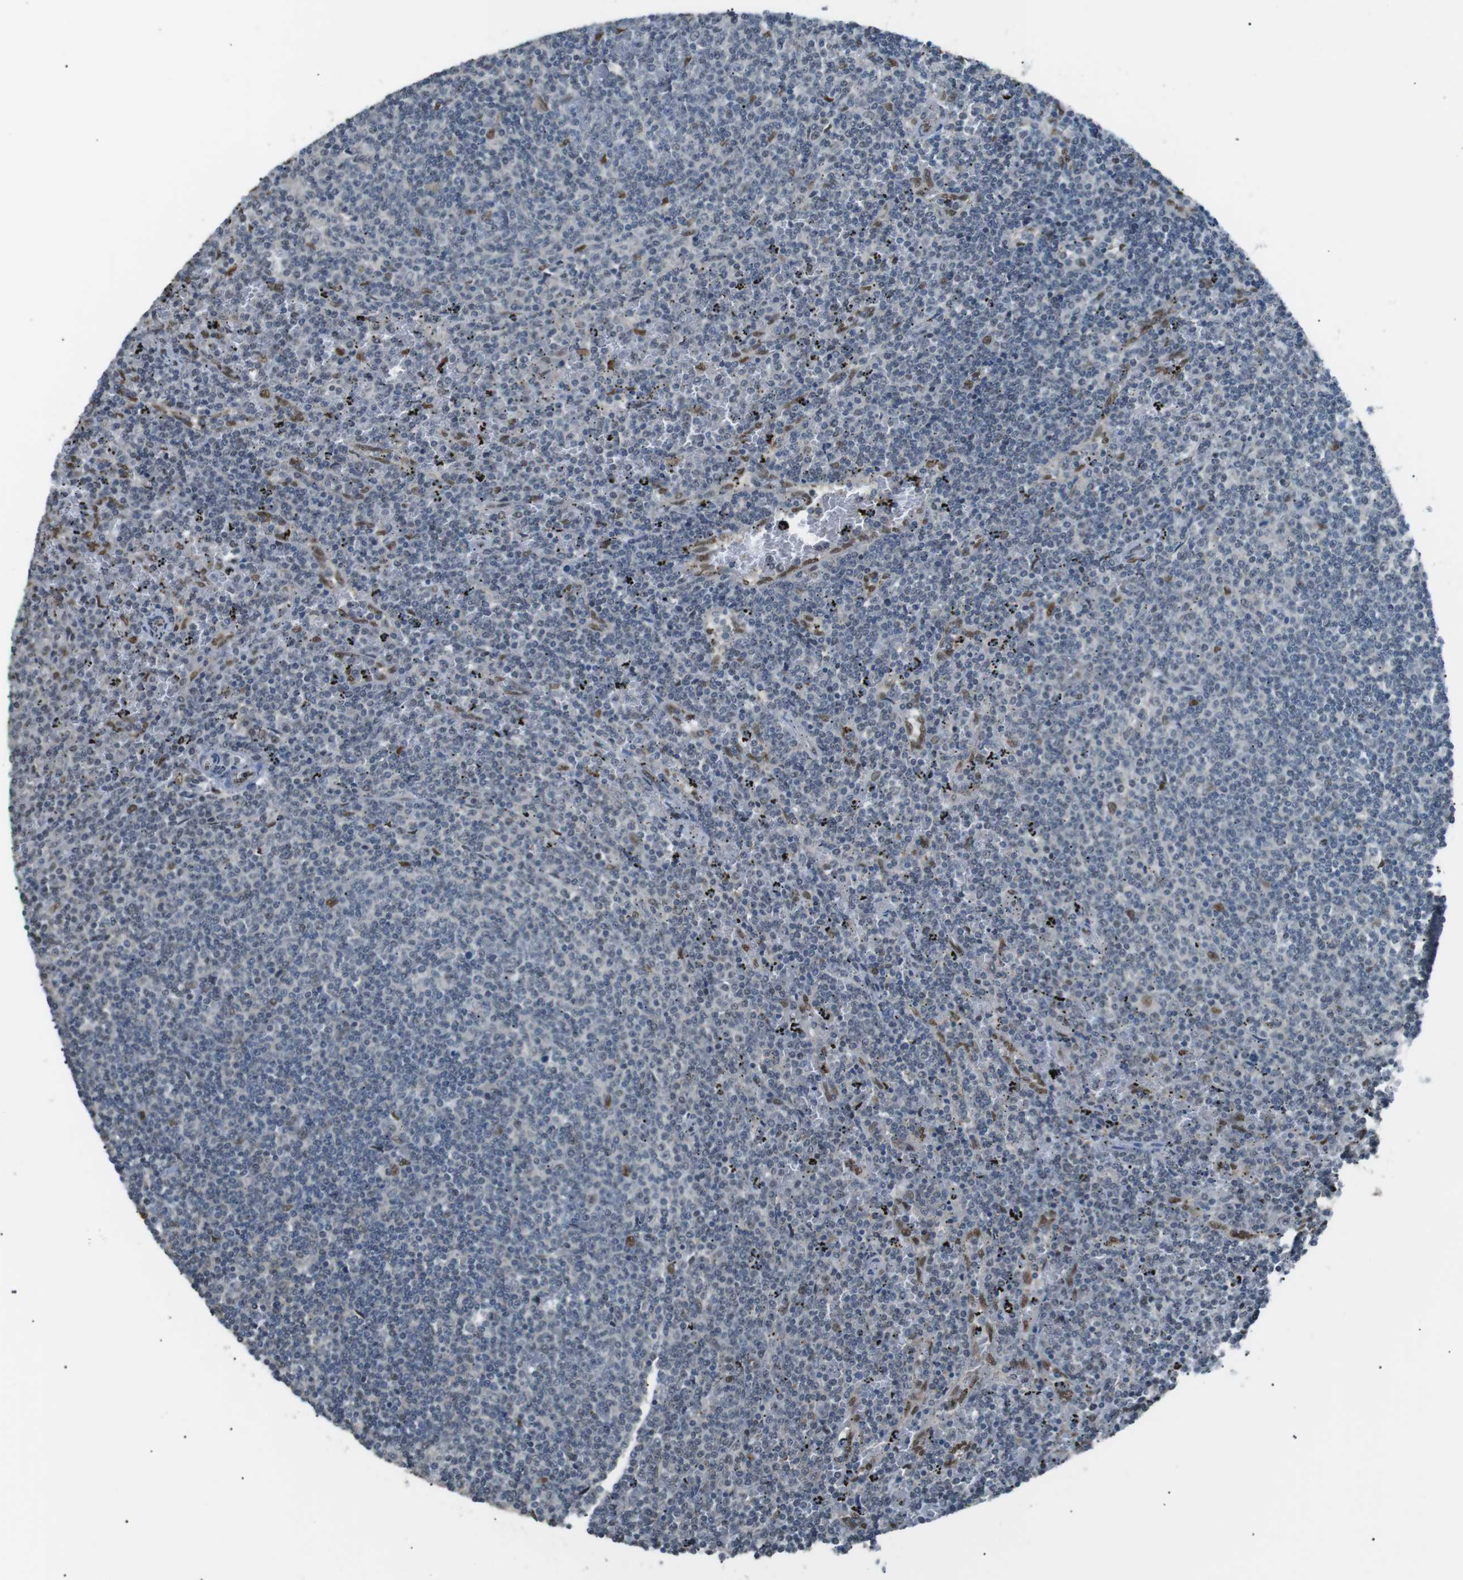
{"staining": {"intensity": "negative", "quantity": "none", "location": "none"}, "tissue": "lymphoma", "cell_type": "Tumor cells", "image_type": "cancer", "snomed": [{"axis": "morphology", "description": "Malignant lymphoma, non-Hodgkin's type, Low grade"}, {"axis": "topography", "description": "Spleen"}], "caption": "Tumor cells show no significant expression in lymphoma.", "gene": "SRPK2", "patient": {"sex": "female", "age": 50}}